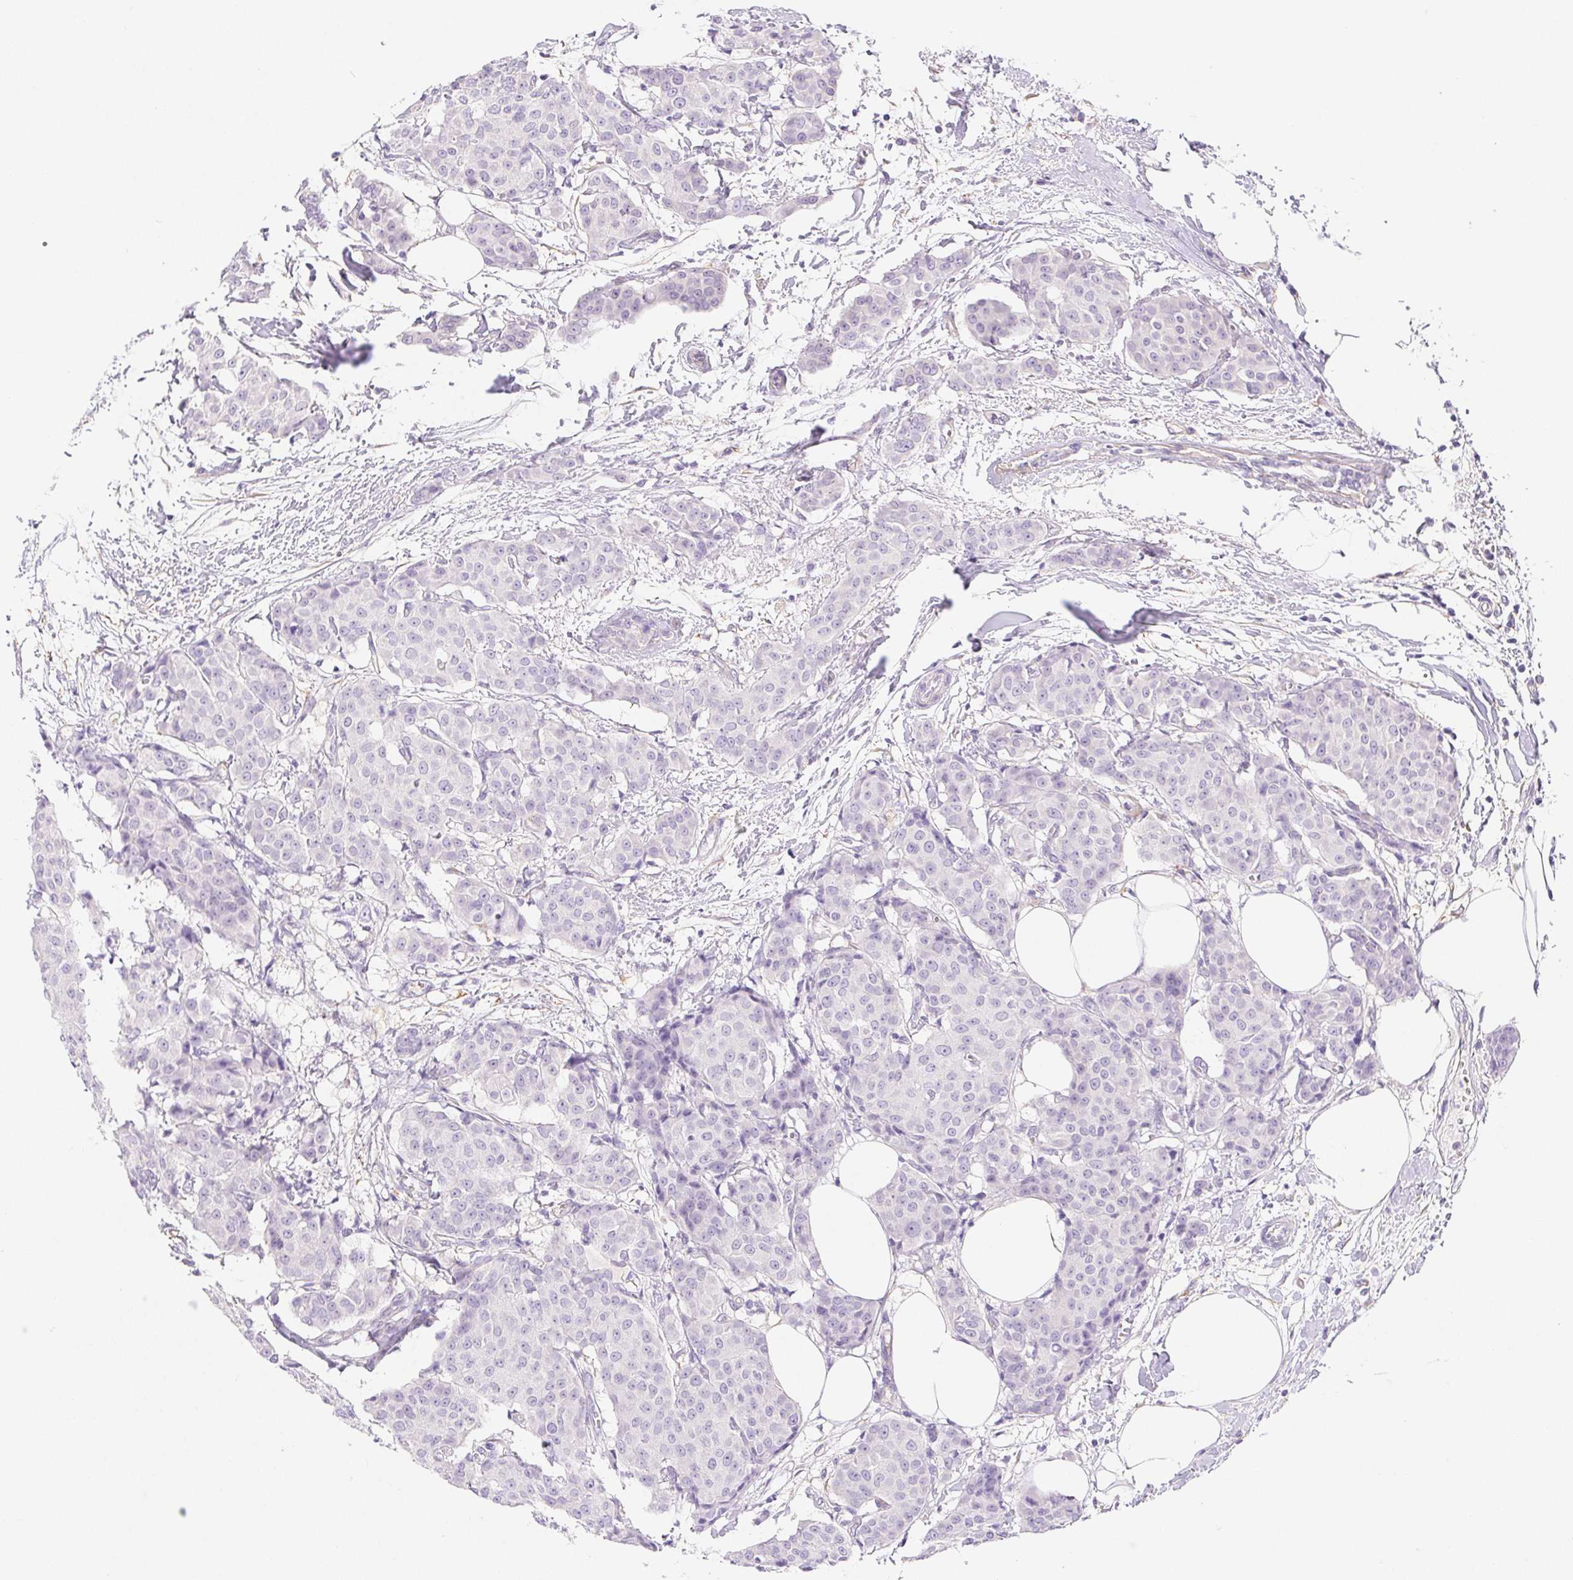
{"staining": {"intensity": "negative", "quantity": "none", "location": "none"}, "tissue": "breast cancer", "cell_type": "Tumor cells", "image_type": "cancer", "snomed": [{"axis": "morphology", "description": "Duct carcinoma"}, {"axis": "topography", "description": "Breast"}], "caption": "An immunohistochemistry histopathology image of breast infiltrating ductal carcinoma is shown. There is no staining in tumor cells of breast infiltrating ductal carcinoma.", "gene": "PNLIP", "patient": {"sex": "female", "age": 91}}